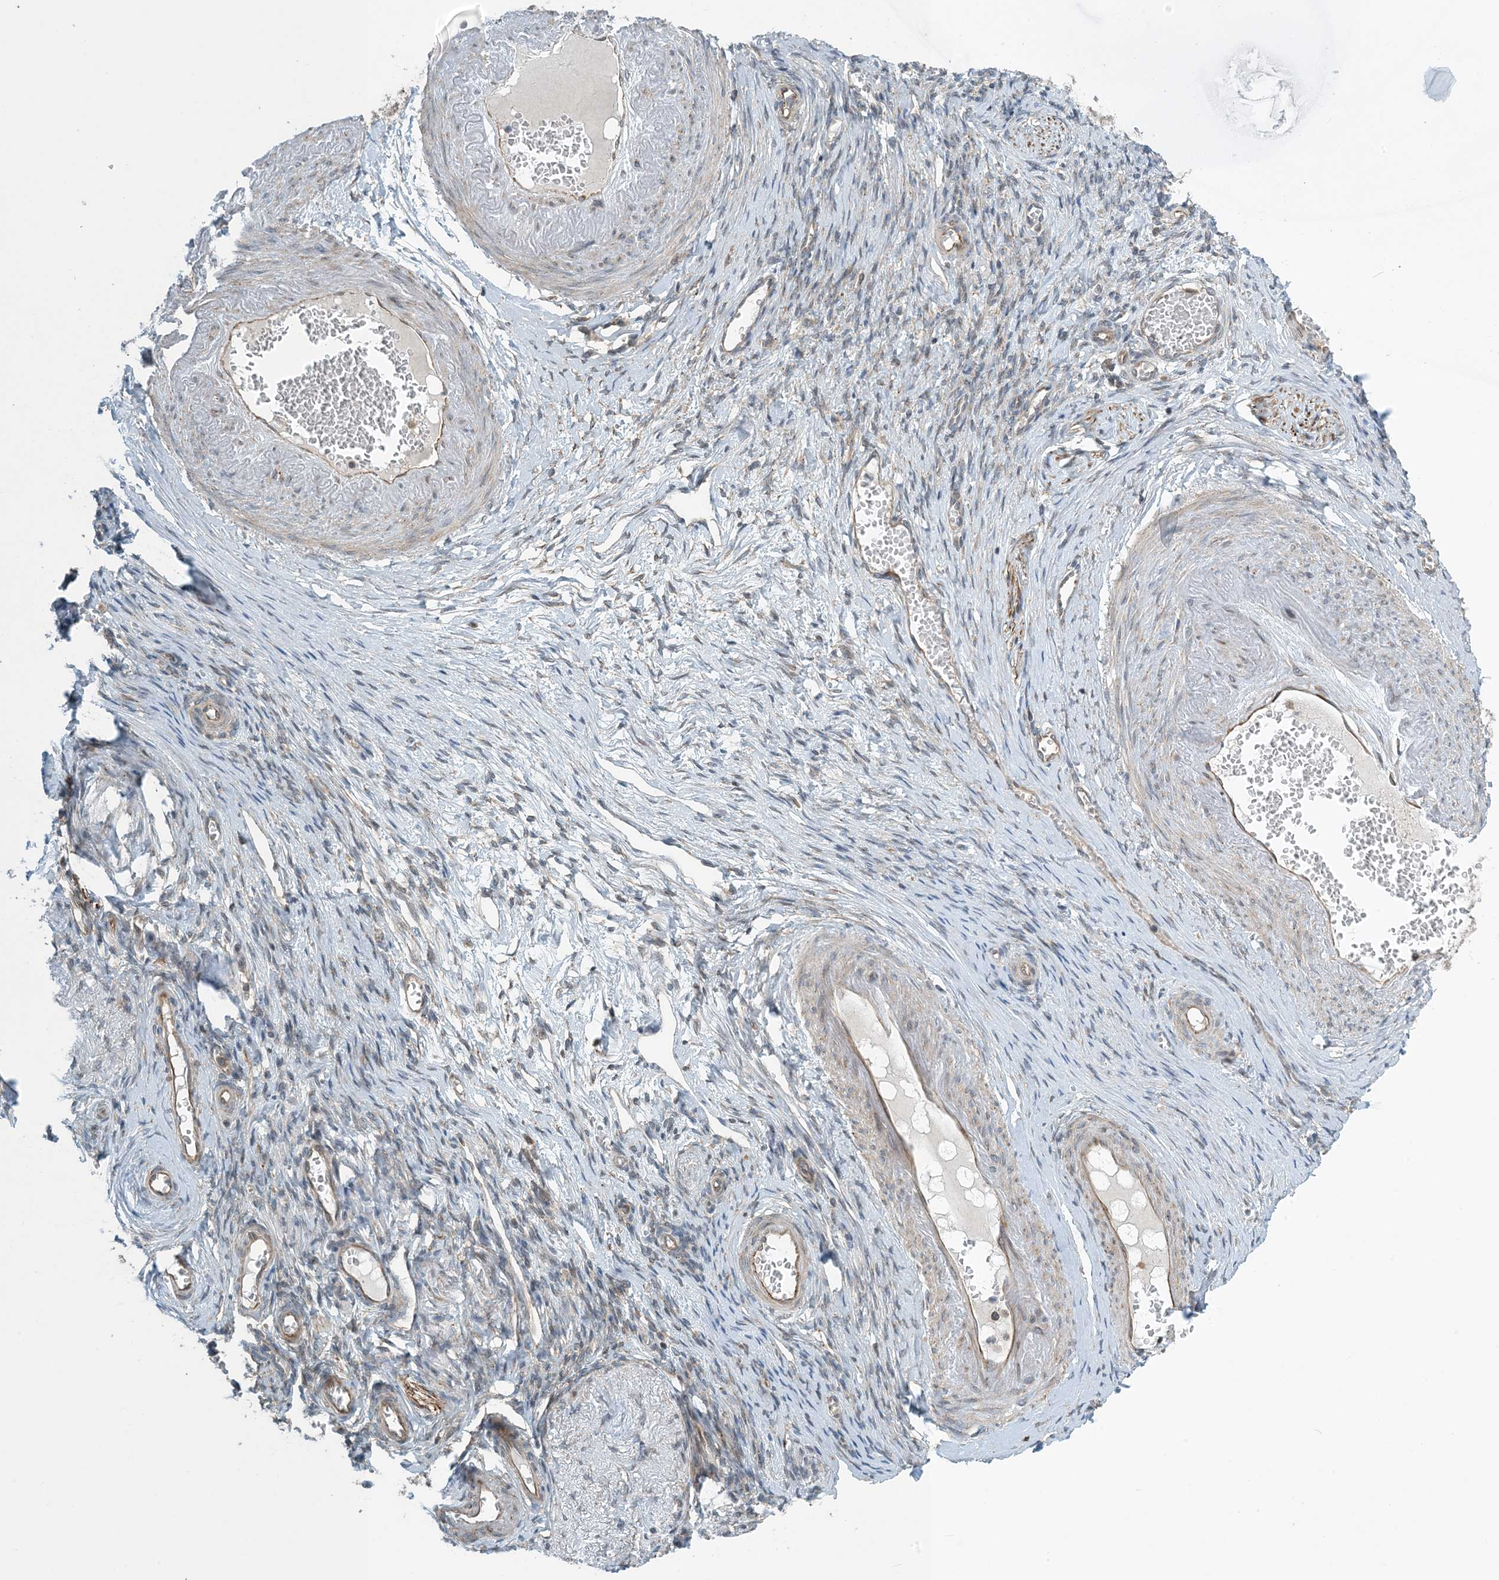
{"staining": {"intensity": "moderate", "quantity": "25%-75%", "location": "cytoplasmic/membranous"}, "tissue": "adipose tissue", "cell_type": "Adipocytes", "image_type": "normal", "snomed": [{"axis": "morphology", "description": "Normal tissue, NOS"}, {"axis": "topography", "description": "Vascular tissue"}, {"axis": "topography", "description": "Fallopian tube"}, {"axis": "topography", "description": "Ovary"}], "caption": "Immunohistochemistry (IHC) histopathology image of normal adipose tissue: human adipose tissue stained using immunohistochemistry (IHC) shows medium levels of moderate protein expression localized specifically in the cytoplasmic/membranous of adipocytes, appearing as a cytoplasmic/membranous brown color.", "gene": "ZBTB3", "patient": {"sex": "female", "age": 67}}